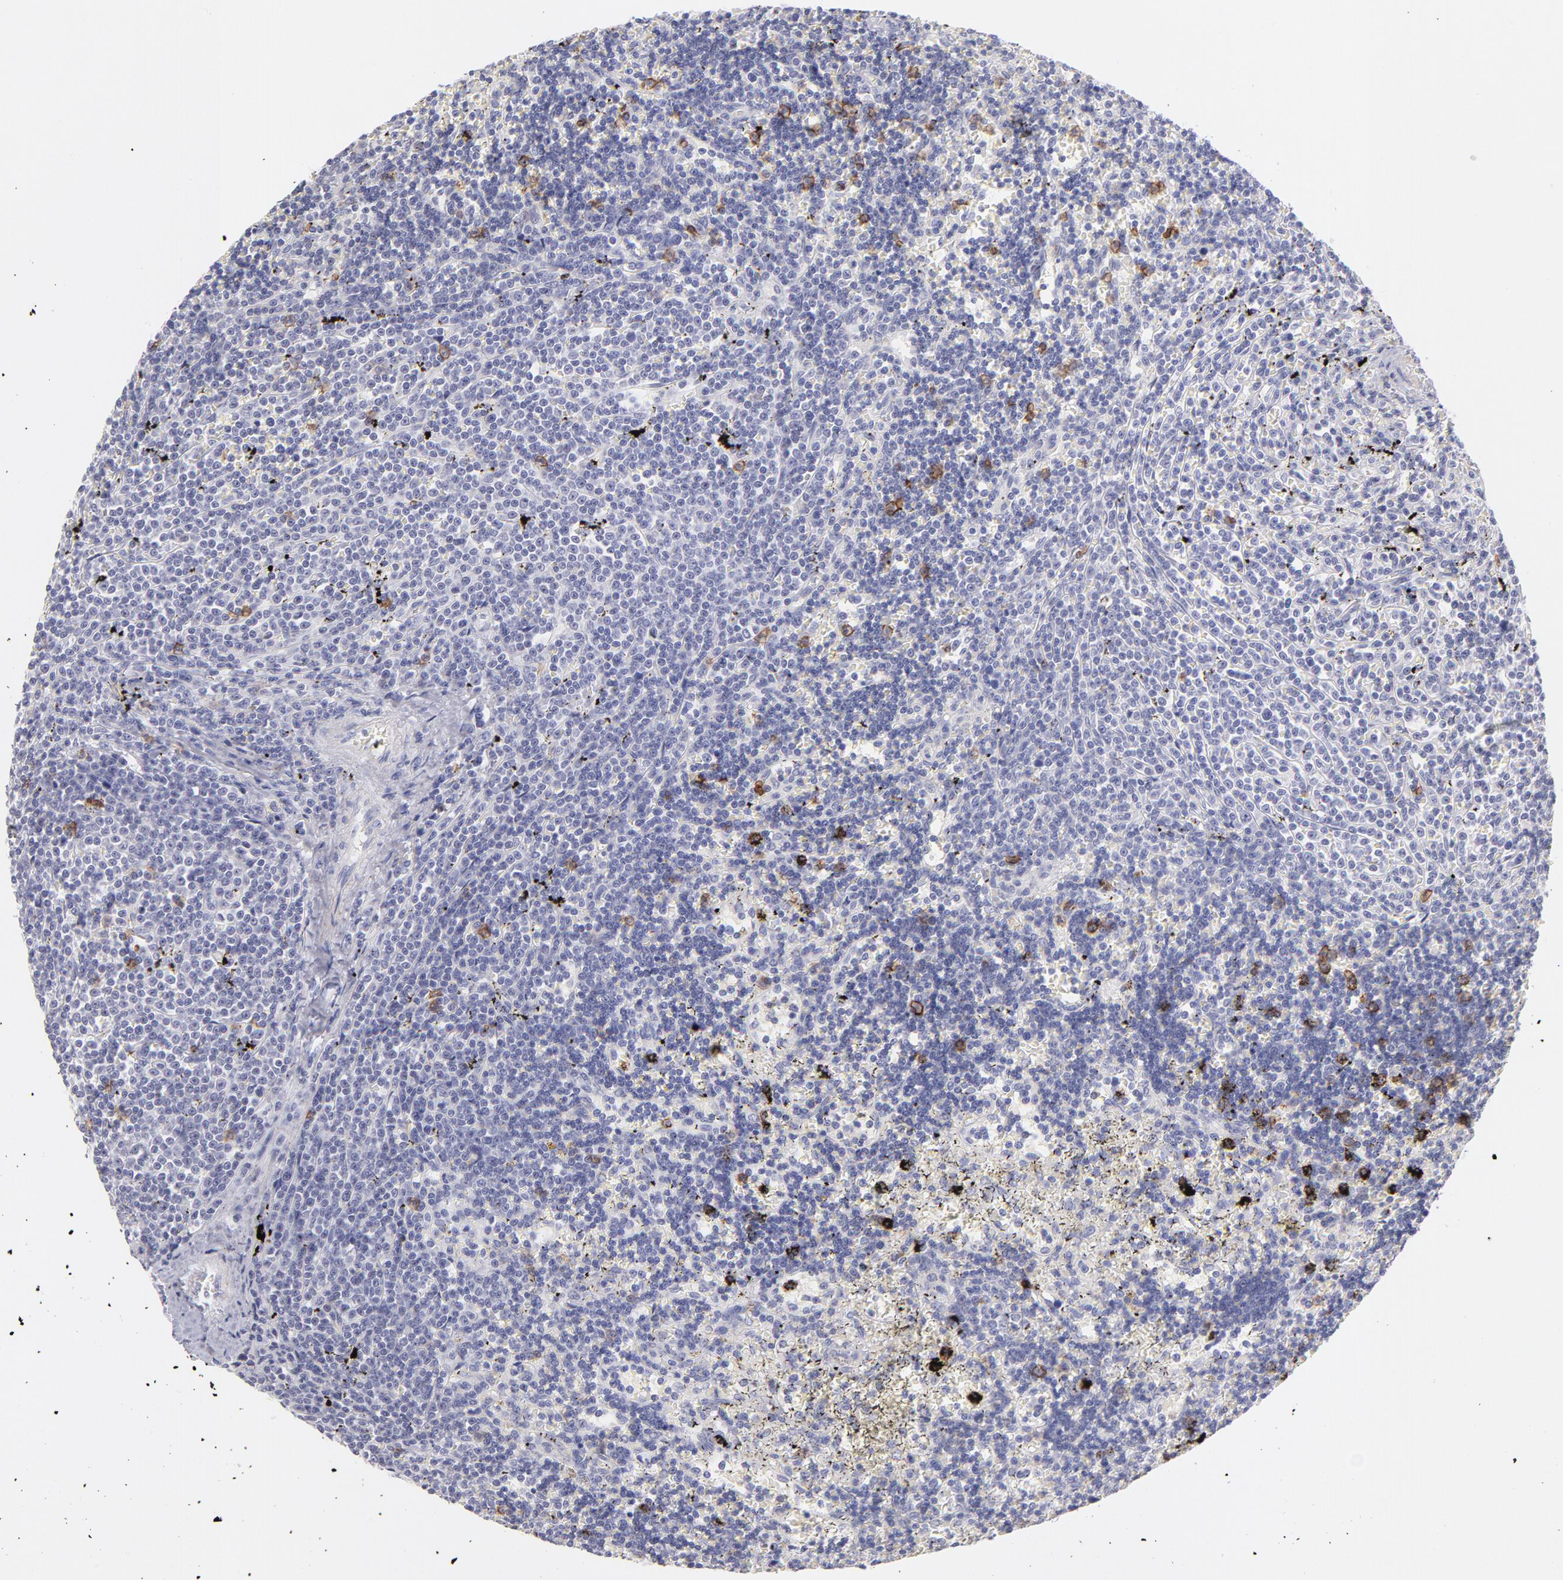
{"staining": {"intensity": "negative", "quantity": "none", "location": "none"}, "tissue": "lymphoma", "cell_type": "Tumor cells", "image_type": "cancer", "snomed": [{"axis": "morphology", "description": "Malignant lymphoma, non-Hodgkin's type, Low grade"}, {"axis": "topography", "description": "Spleen"}], "caption": "Low-grade malignant lymphoma, non-Hodgkin's type stained for a protein using immunohistochemistry reveals no expression tumor cells.", "gene": "LTB4R", "patient": {"sex": "male", "age": 60}}